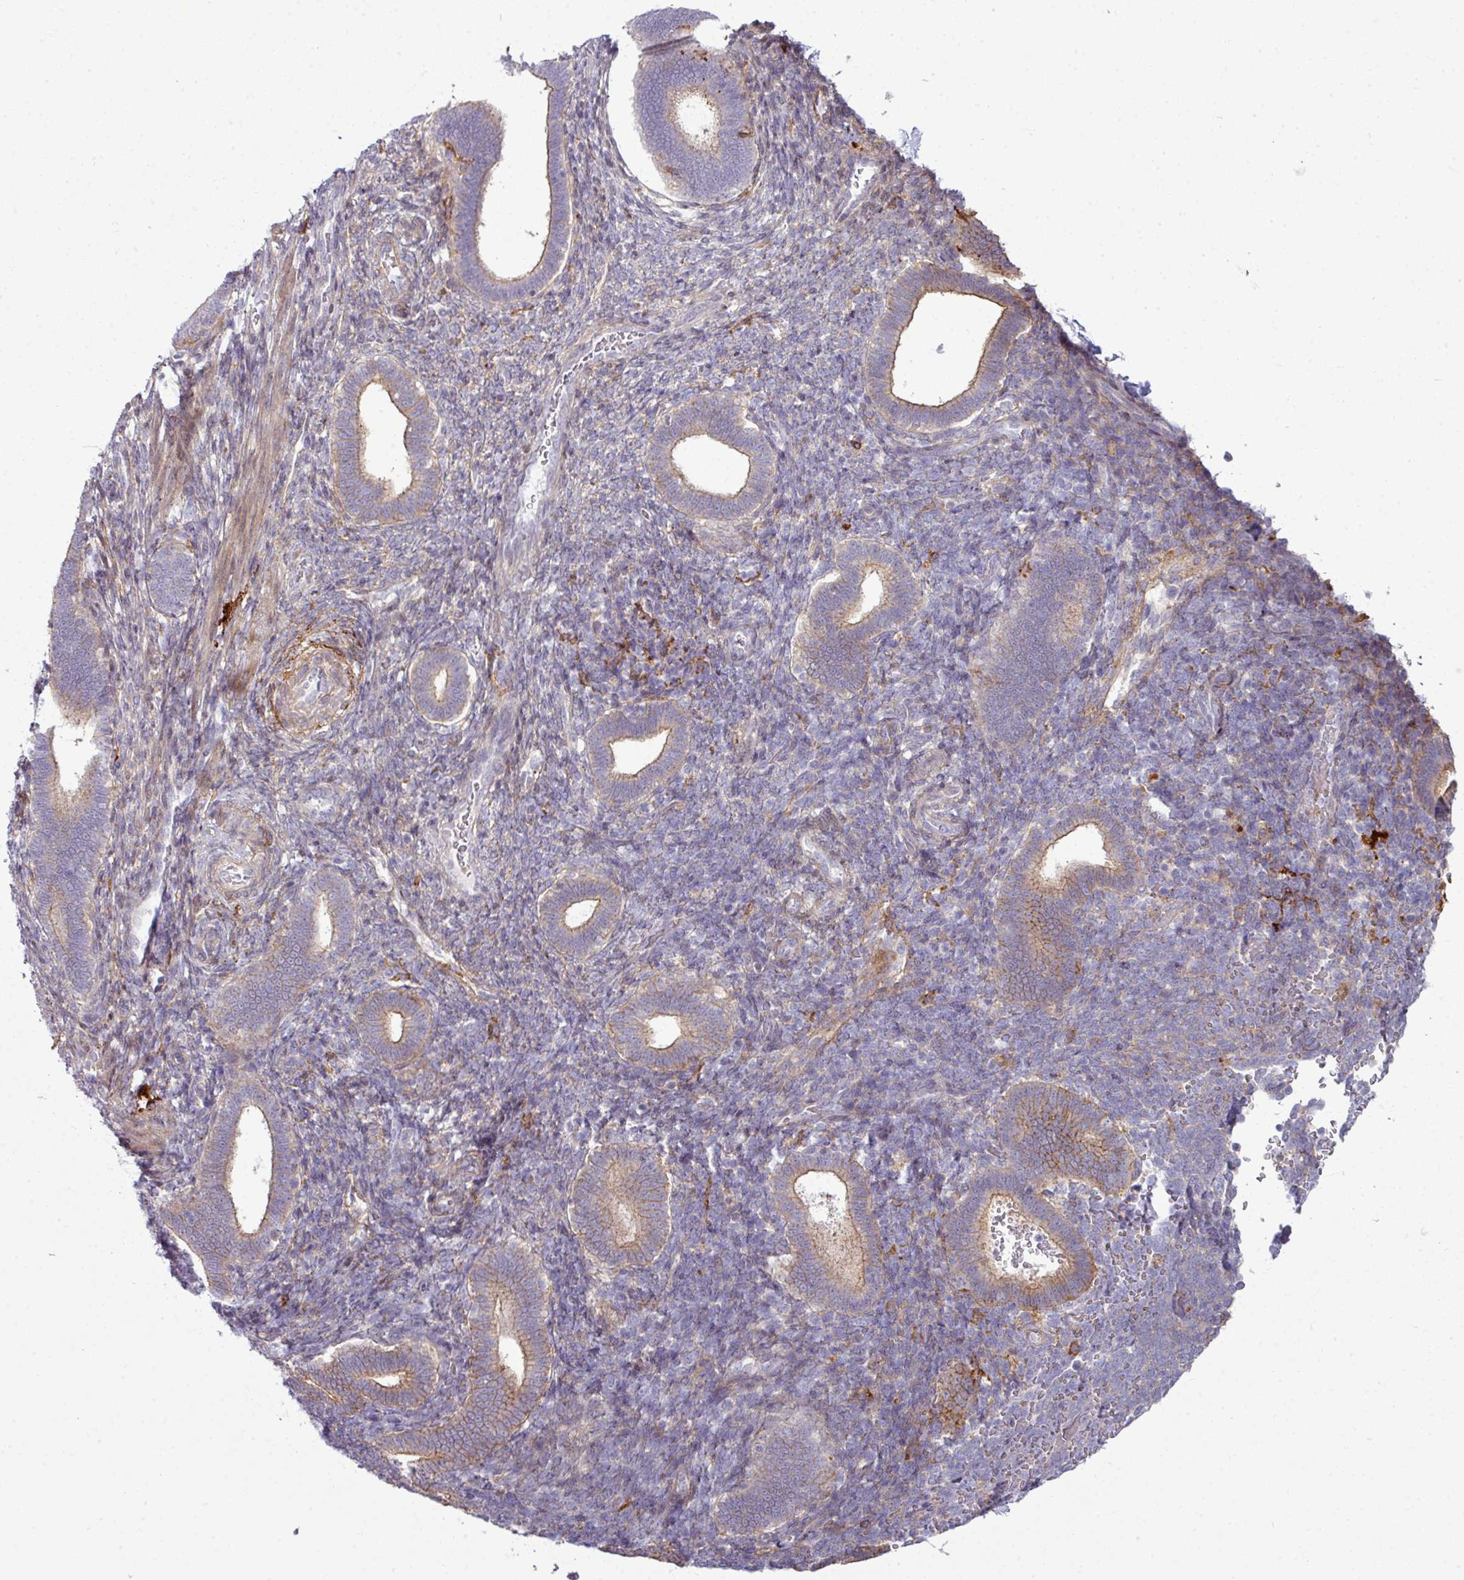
{"staining": {"intensity": "negative", "quantity": "none", "location": "none"}, "tissue": "endometrium", "cell_type": "Cells in endometrial stroma", "image_type": "normal", "snomed": [{"axis": "morphology", "description": "Normal tissue, NOS"}, {"axis": "topography", "description": "Endometrium"}], "caption": "High magnification brightfield microscopy of normal endometrium stained with DAB (brown) and counterstained with hematoxylin (blue): cells in endometrial stroma show no significant staining. (DAB IHC visualized using brightfield microscopy, high magnification).", "gene": "COL8A1", "patient": {"sex": "female", "age": 34}}